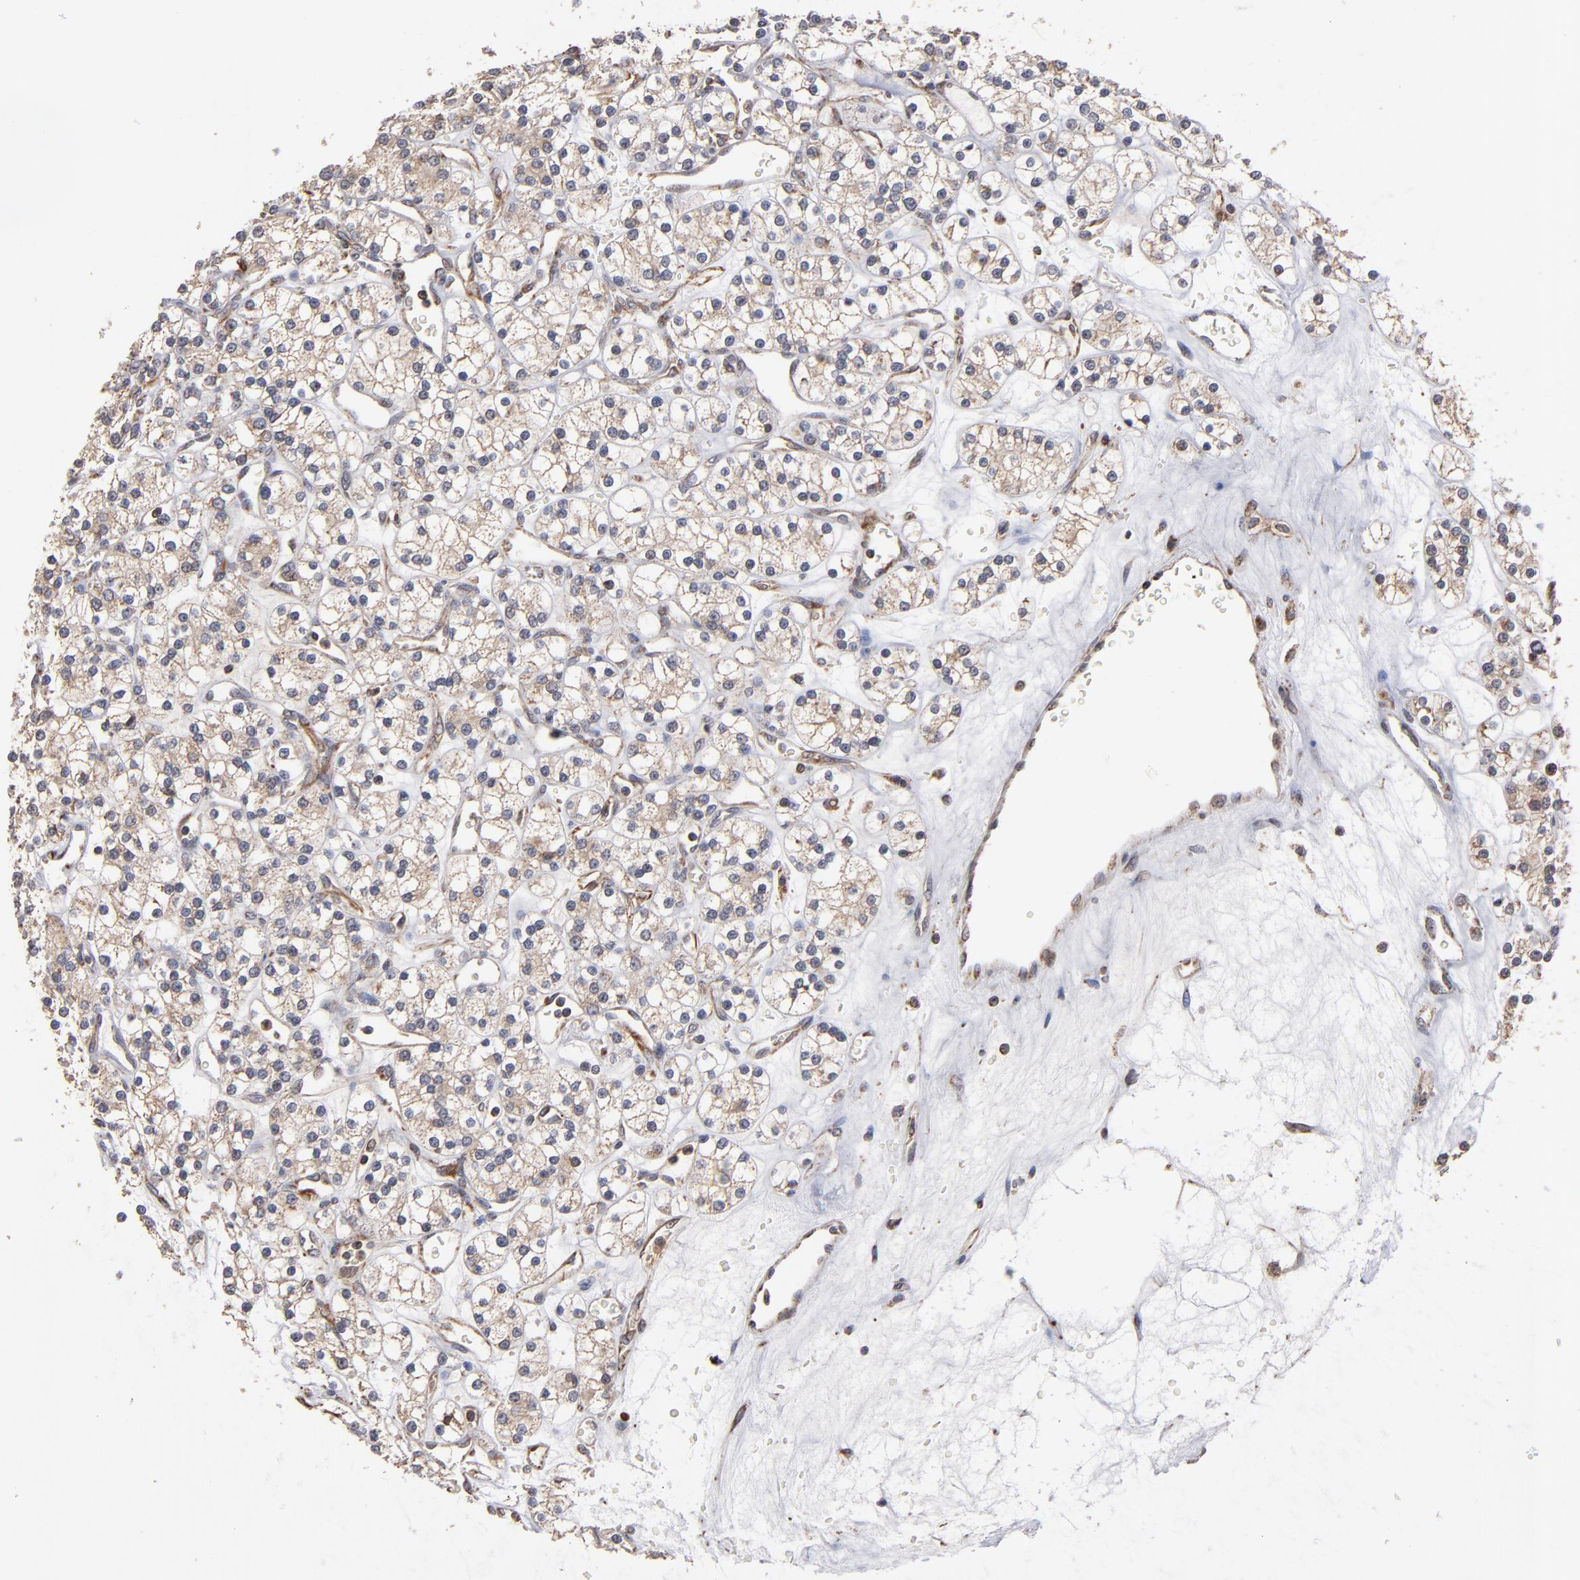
{"staining": {"intensity": "weak", "quantity": "25%-75%", "location": "cytoplasmic/membranous"}, "tissue": "renal cancer", "cell_type": "Tumor cells", "image_type": "cancer", "snomed": [{"axis": "morphology", "description": "Adenocarcinoma, NOS"}, {"axis": "topography", "description": "Kidney"}], "caption": "Immunohistochemistry histopathology image of renal cancer stained for a protein (brown), which exhibits low levels of weak cytoplasmic/membranous expression in approximately 25%-75% of tumor cells.", "gene": "MIPOL1", "patient": {"sex": "female", "age": 62}}